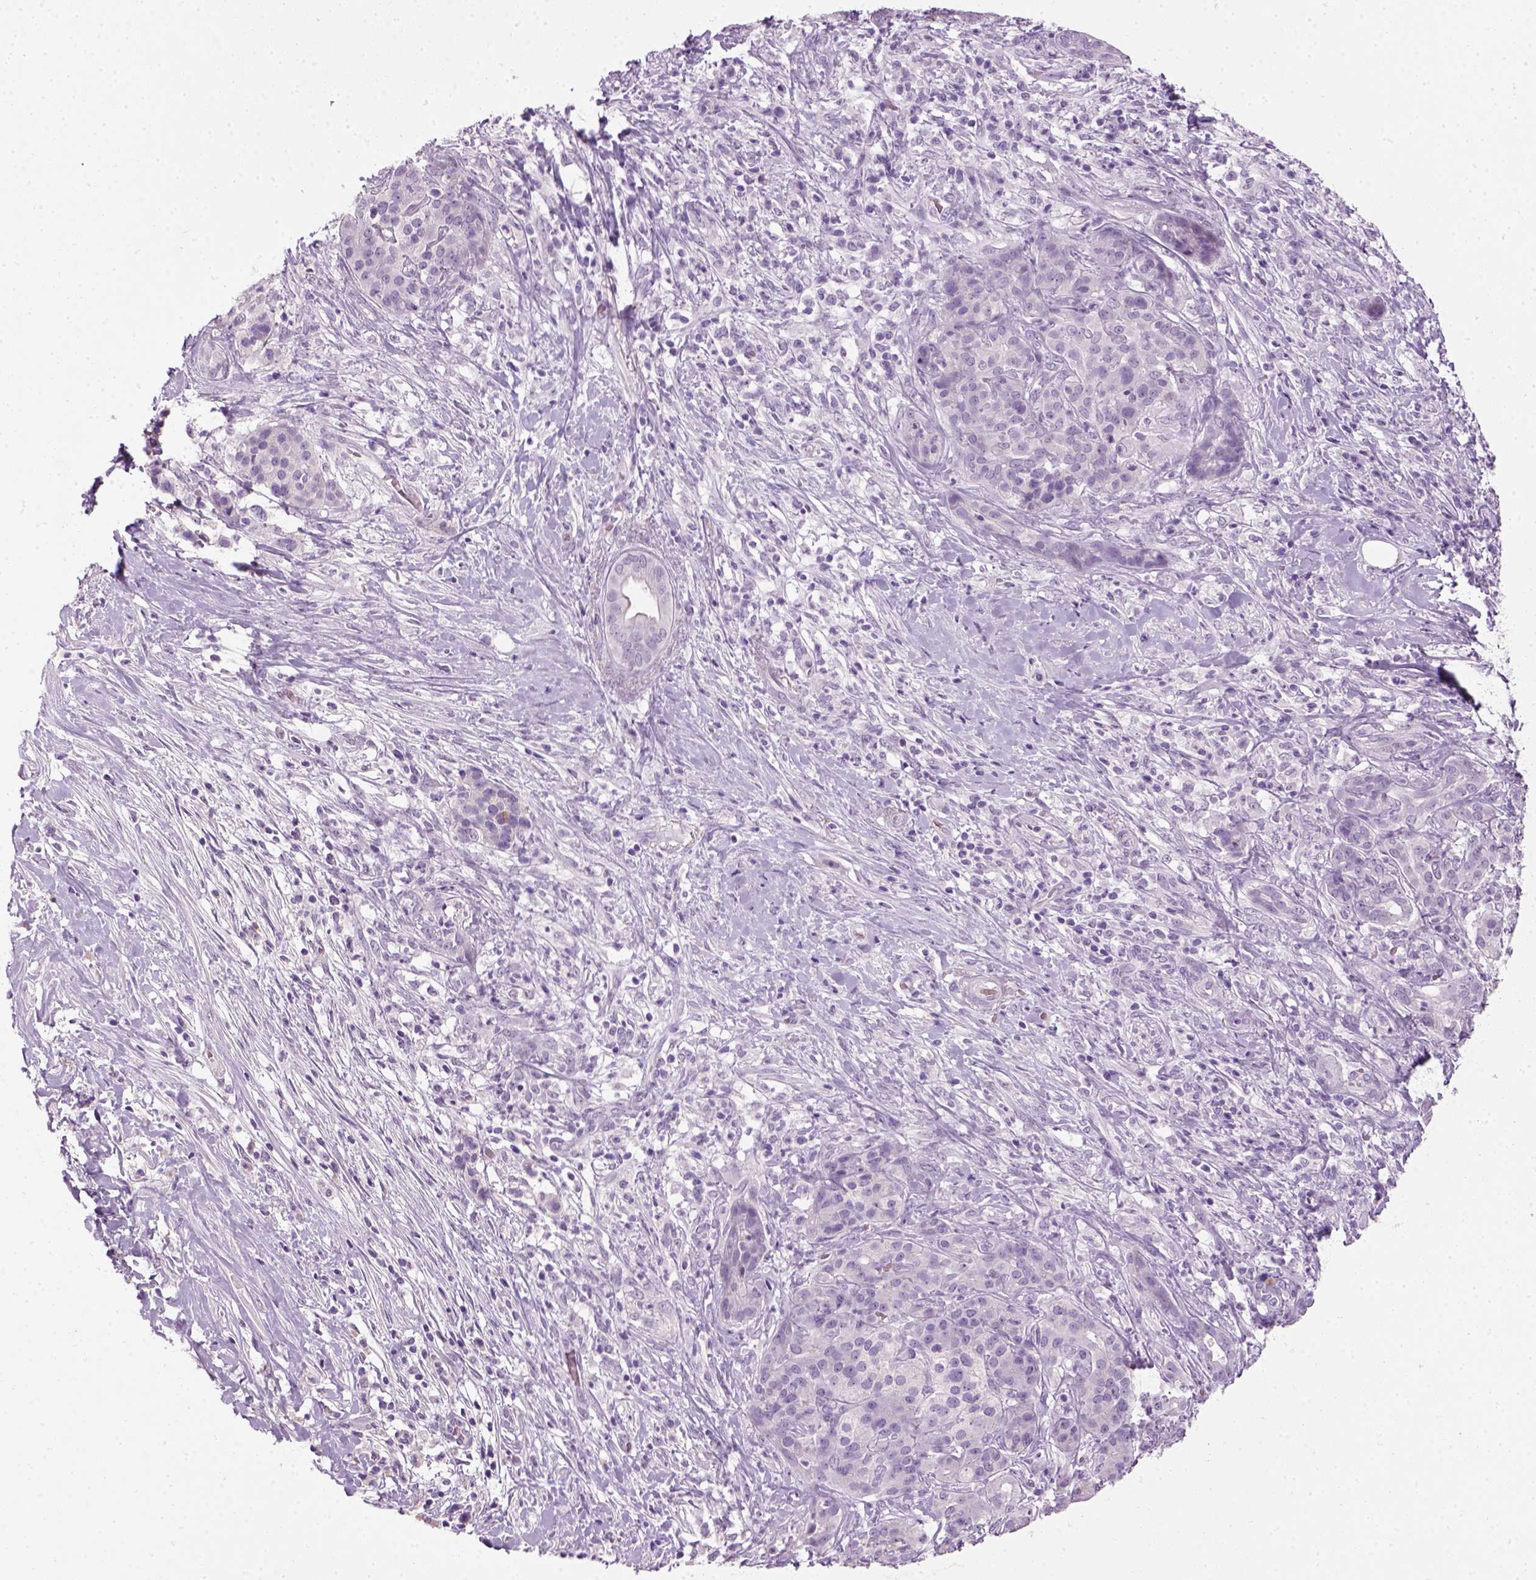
{"staining": {"intensity": "negative", "quantity": "none", "location": "none"}, "tissue": "pancreatic cancer", "cell_type": "Tumor cells", "image_type": "cancer", "snomed": [{"axis": "morphology", "description": "Normal tissue, NOS"}, {"axis": "morphology", "description": "Inflammation, NOS"}, {"axis": "morphology", "description": "Adenocarcinoma, NOS"}, {"axis": "topography", "description": "Pancreas"}], "caption": "DAB (3,3'-diaminobenzidine) immunohistochemical staining of human pancreatic adenocarcinoma shows no significant staining in tumor cells.", "gene": "GABRB2", "patient": {"sex": "male", "age": 57}}